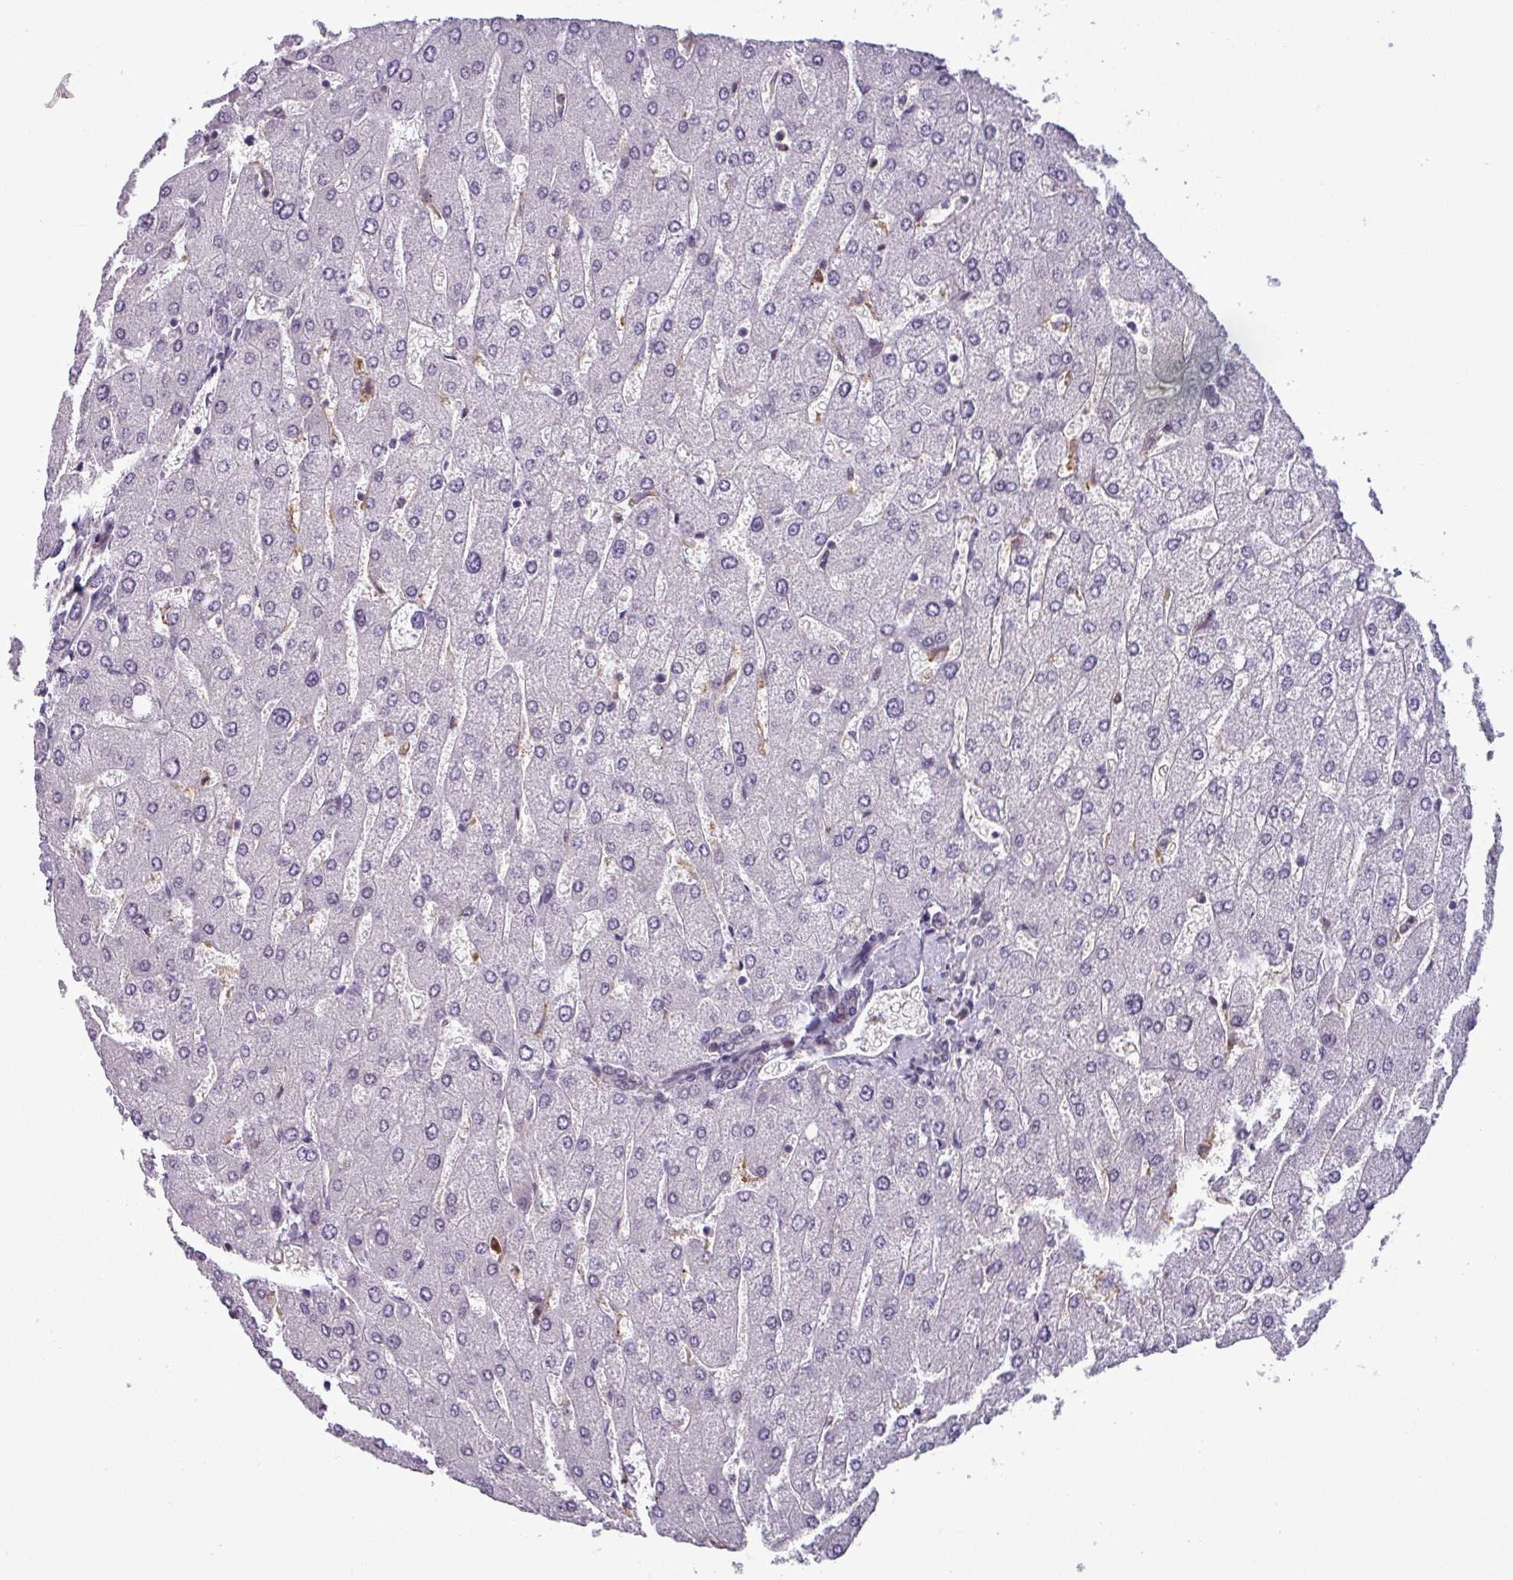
{"staining": {"intensity": "negative", "quantity": "none", "location": "none"}, "tissue": "liver", "cell_type": "Cholangiocytes", "image_type": "normal", "snomed": [{"axis": "morphology", "description": "Normal tissue, NOS"}, {"axis": "topography", "description": "Liver"}], "caption": "Immunohistochemical staining of unremarkable liver reveals no significant expression in cholangiocytes.", "gene": "NPFFR1", "patient": {"sex": "male", "age": 55}}